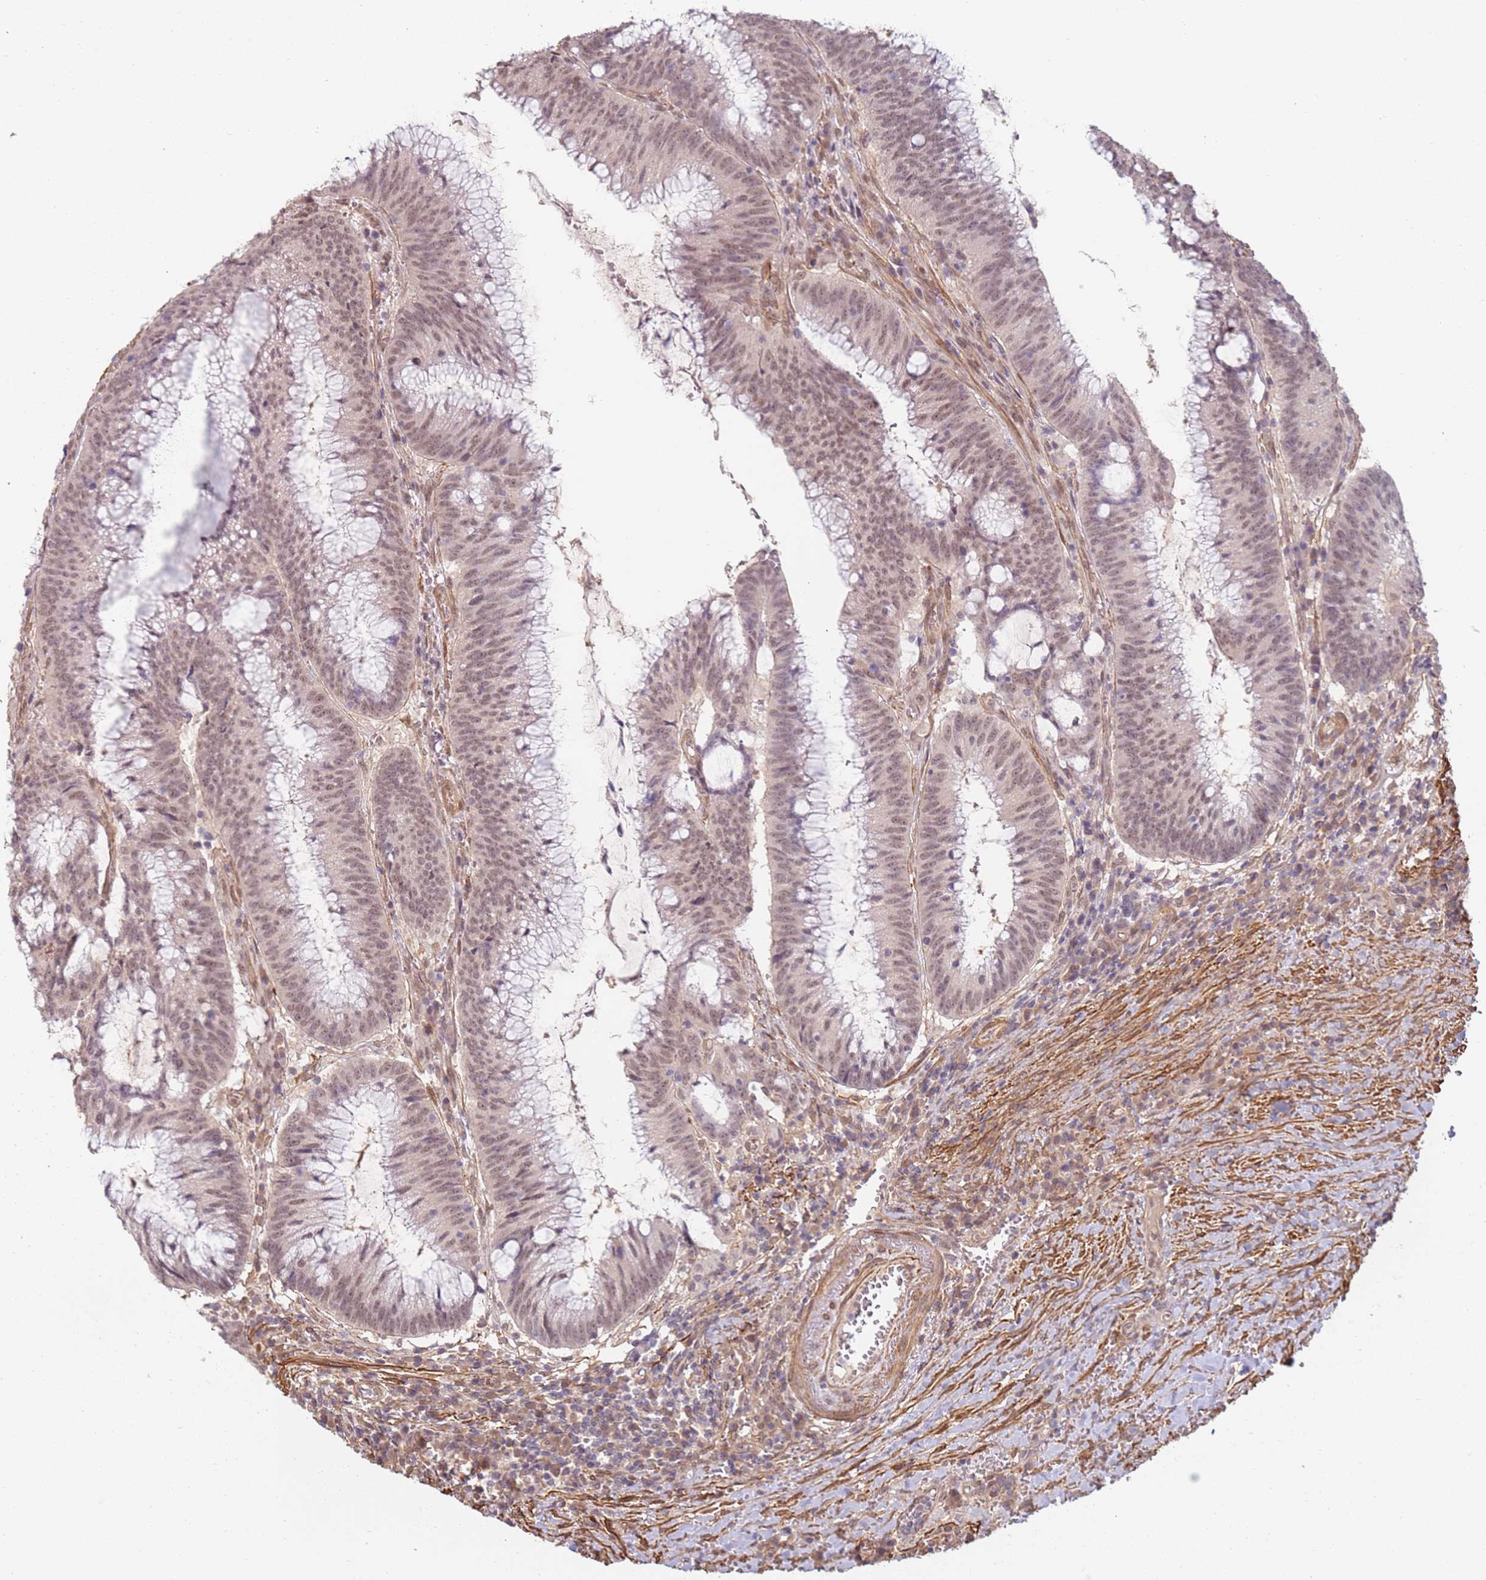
{"staining": {"intensity": "moderate", "quantity": ">75%", "location": "cytoplasmic/membranous"}, "tissue": "colorectal cancer", "cell_type": "Tumor cells", "image_type": "cancer", "snomed": [{"axis": "morphology", "description": "Adenocarcinoma, NOS"}, {"axis": "topography", "description": "Rectum"}], "caption": "A photomicrograph of human colorectal adenocarcinoma stained for a protein displays moderate cytoplasmic/membranous brown staining in tumor cells.", "gene": "WDR93", "patient": {"sex": "female", "age": 77}}